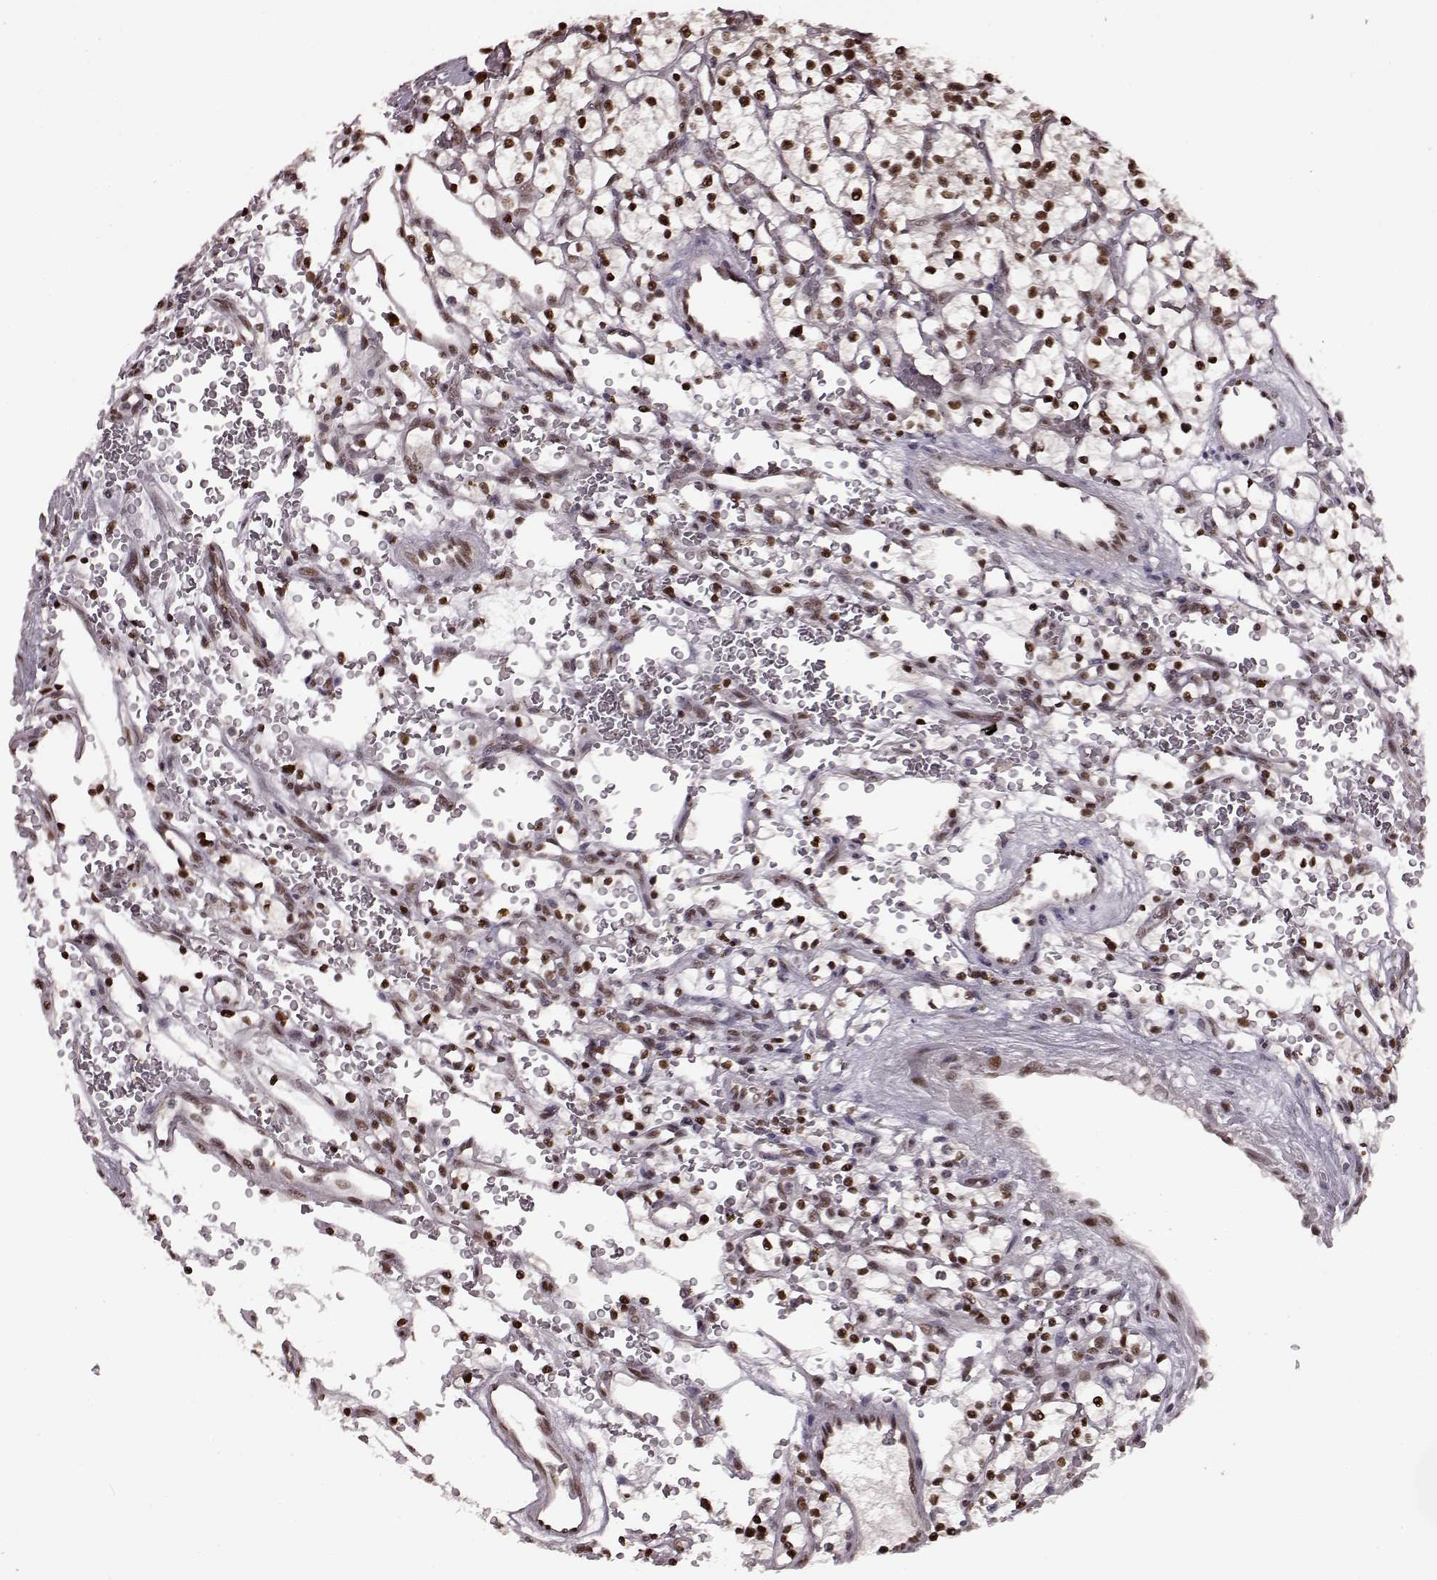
{"staining": {"intensity": "strong", "quantity": ">75%", "location": "nuclear"}, "tissue": "renal cancer", "cell_type": "Tumor cells", "image_type": "cancer", "snomed": [{"axis": "morphology", "description": "Adenocarcinoma, NOS"}, {"axis": "topography", "description": "Kidney"}], "caption": "Immunohistochemistry histopathology image of renal cancer (adenocarcinoma) stained for a protein (brown), which displays high levels of strong nuclear expression in about >75% of tumor cells.", "gene": "FTO", "patient": {"sex": "female", "age": 64}}